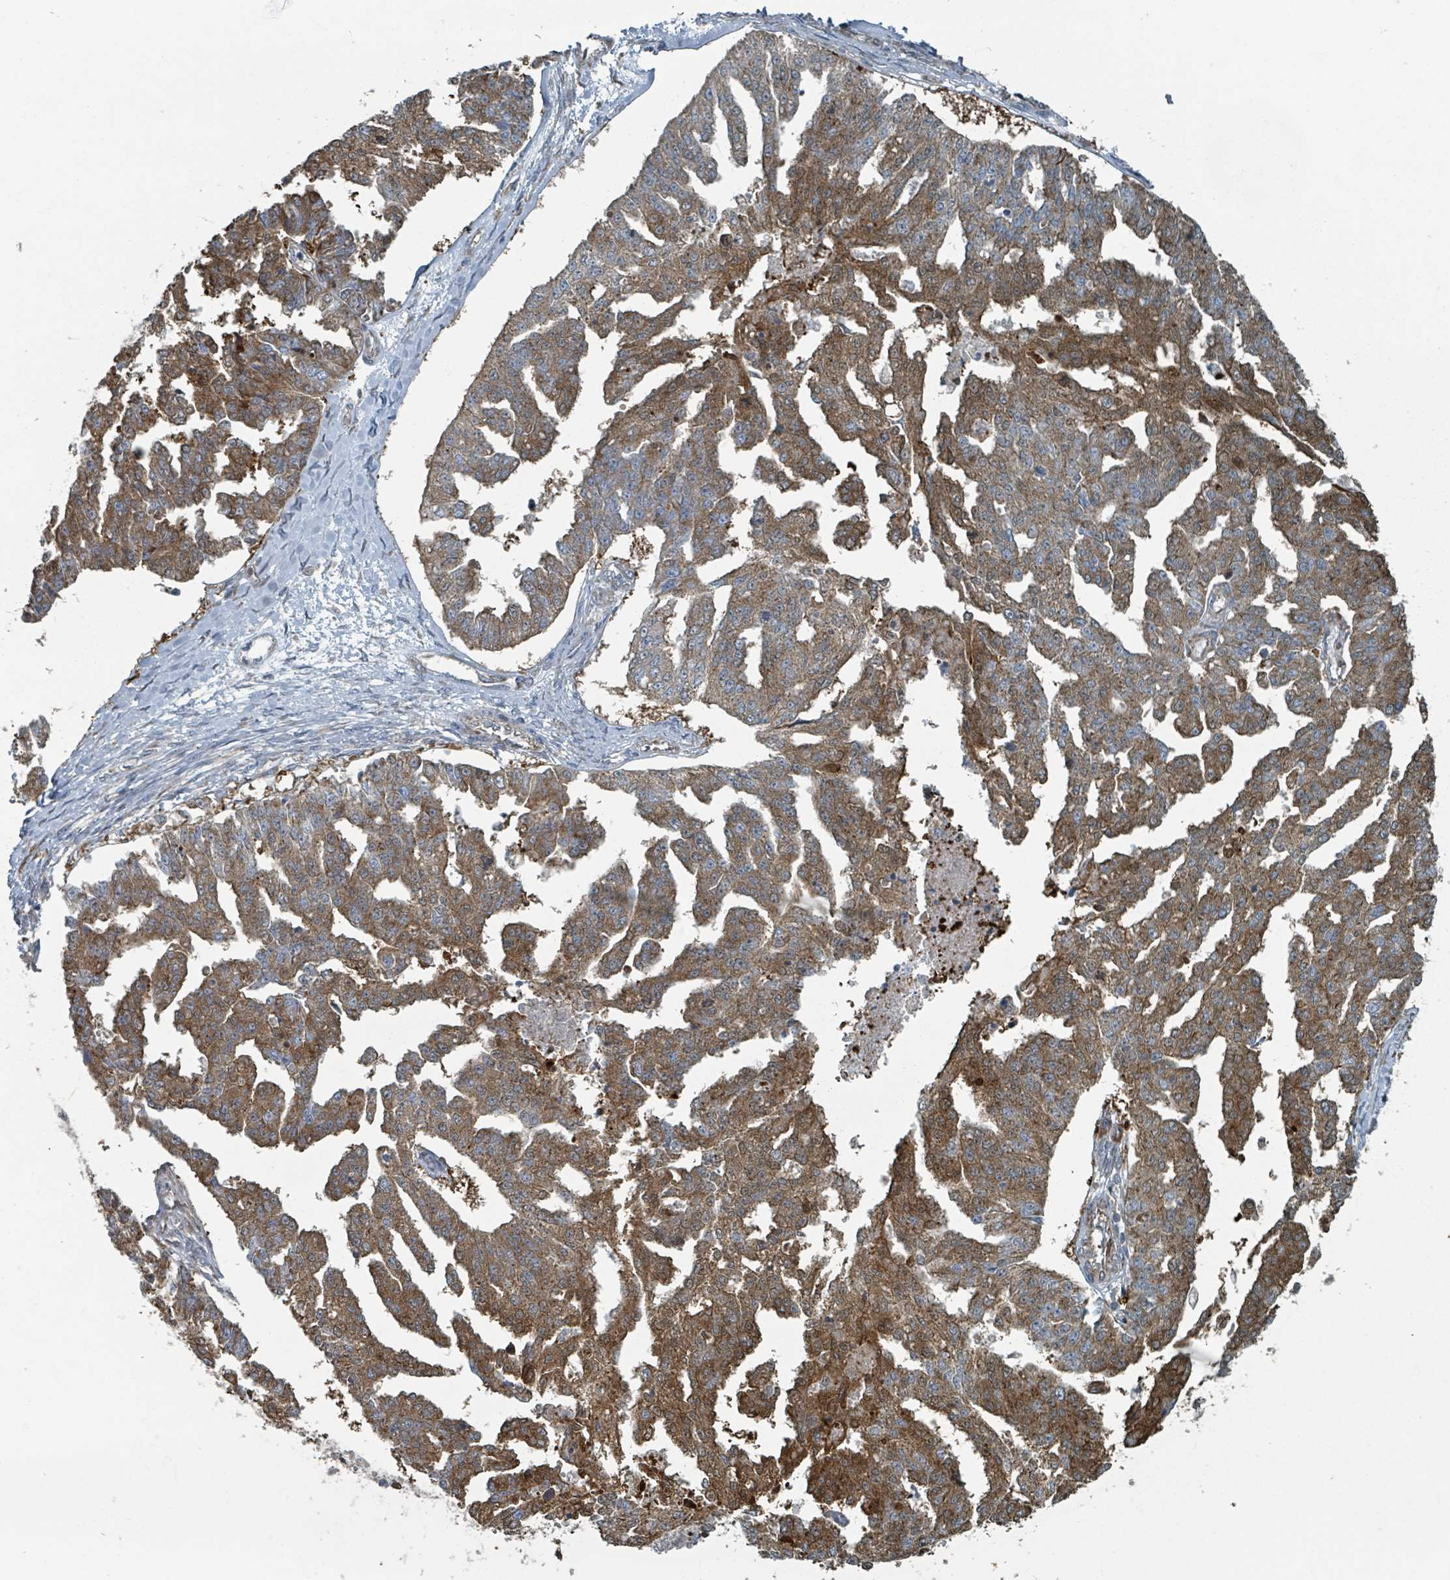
{"staining": {"intensity": "moderate", "quantity": ">75%", "location": "cytoplasmic/membranous"}, "tissue": "ovarian cancer", "cell_type": "Tumor cells", "image_type": "cancer", "snomed": [{"axis": "morphology", "description": "Cystadenocarcinoma, serous, NOS"}, {"axis": "topography", "description": "Ovary"}], "caption": "Protein staining of serous cystadenocarcinoma (ovarian) tissue reveals moderate cytoplasmic/membranous expression in about >75% of tumor cells. Immunohistochemistry stains the protein in brown and the nuclei are stained blue.", "gene": "RHPN2", "patient": {"sex": "female", "age": 58}}